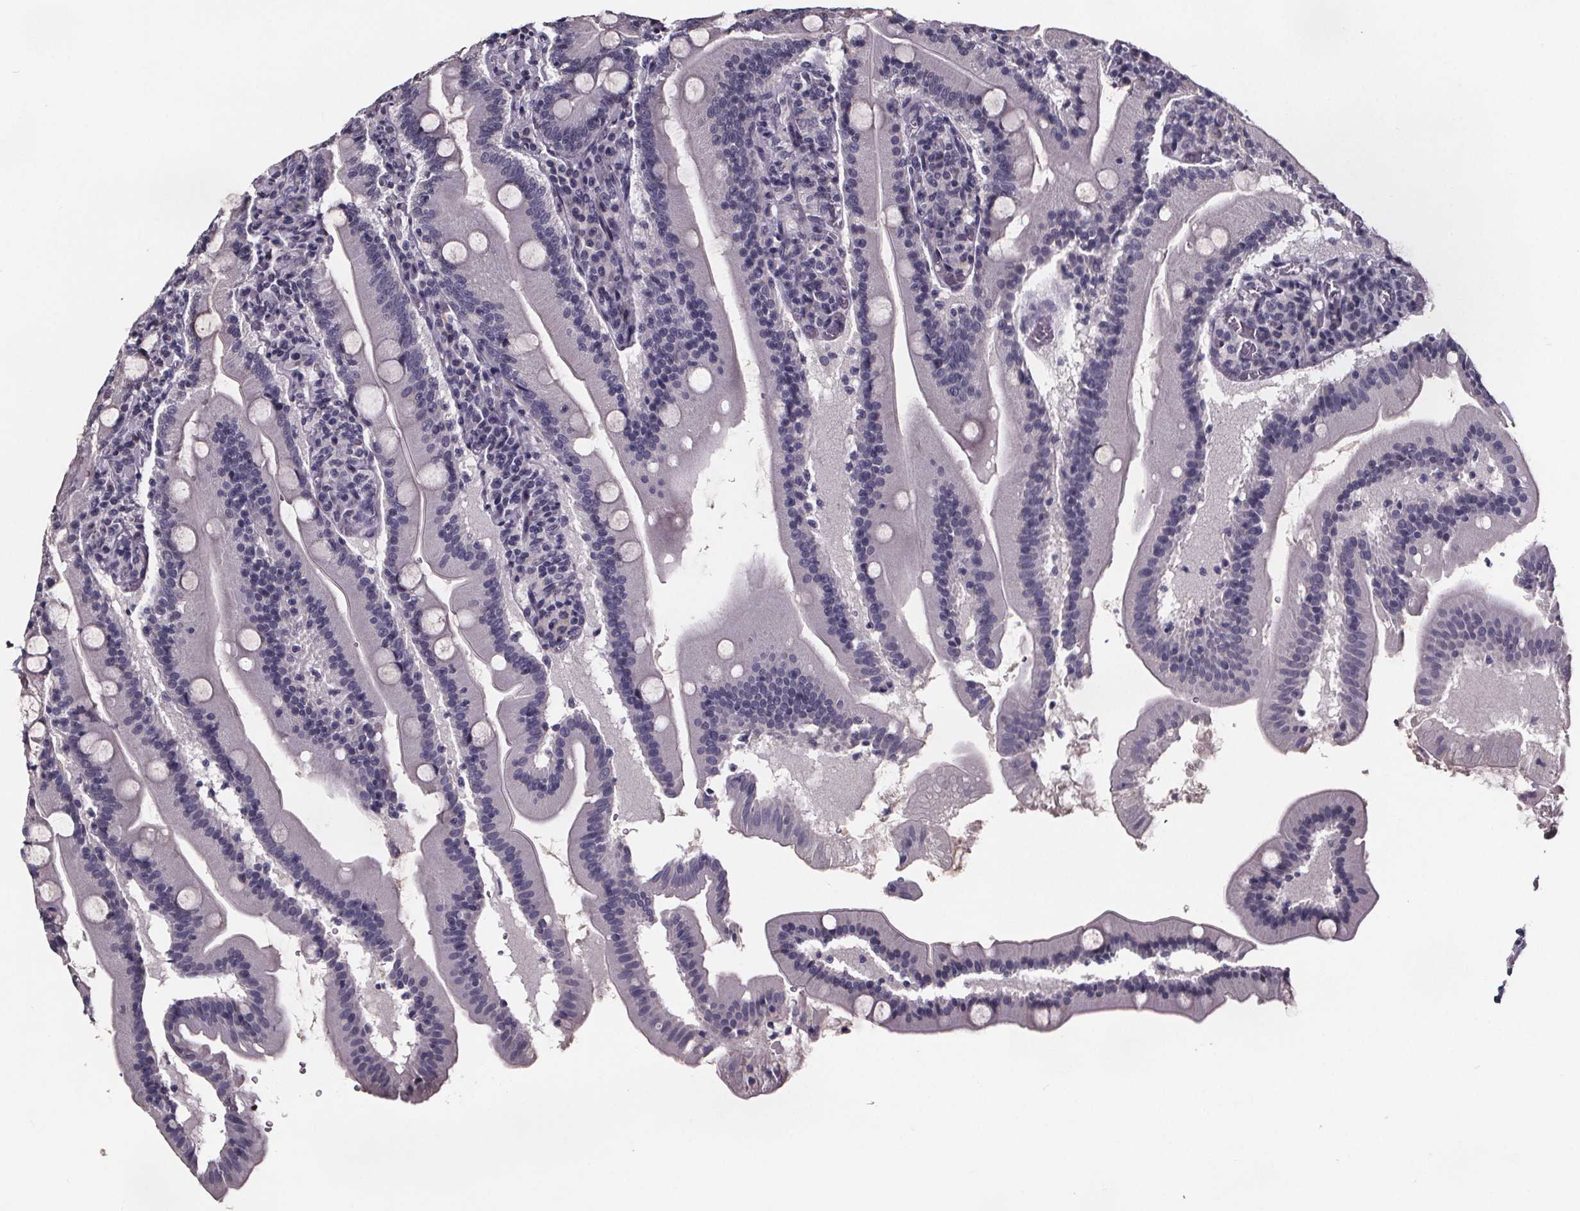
{"staining": {"intensity": "negative", "quantity": "none", "location": "none"}, "tissue": "small intestine", "cell_type": "Glandular cells", "image_type": "normal", "snomed": [{"axis": "morphology", "description": "Normal tissue, NOS"}, {"axis": "topography", "description": "Small intestine"}], "caption": "An immunohistochemistry (IHC) micrograph of benign small intestine is shown. There is no staining in glandular cells of small intestine. (Immunohistochemistry (ihc), brightfield microscopy, high magnification).", "gene": "AR", "patient": {"sex": "male", "age": 37}}